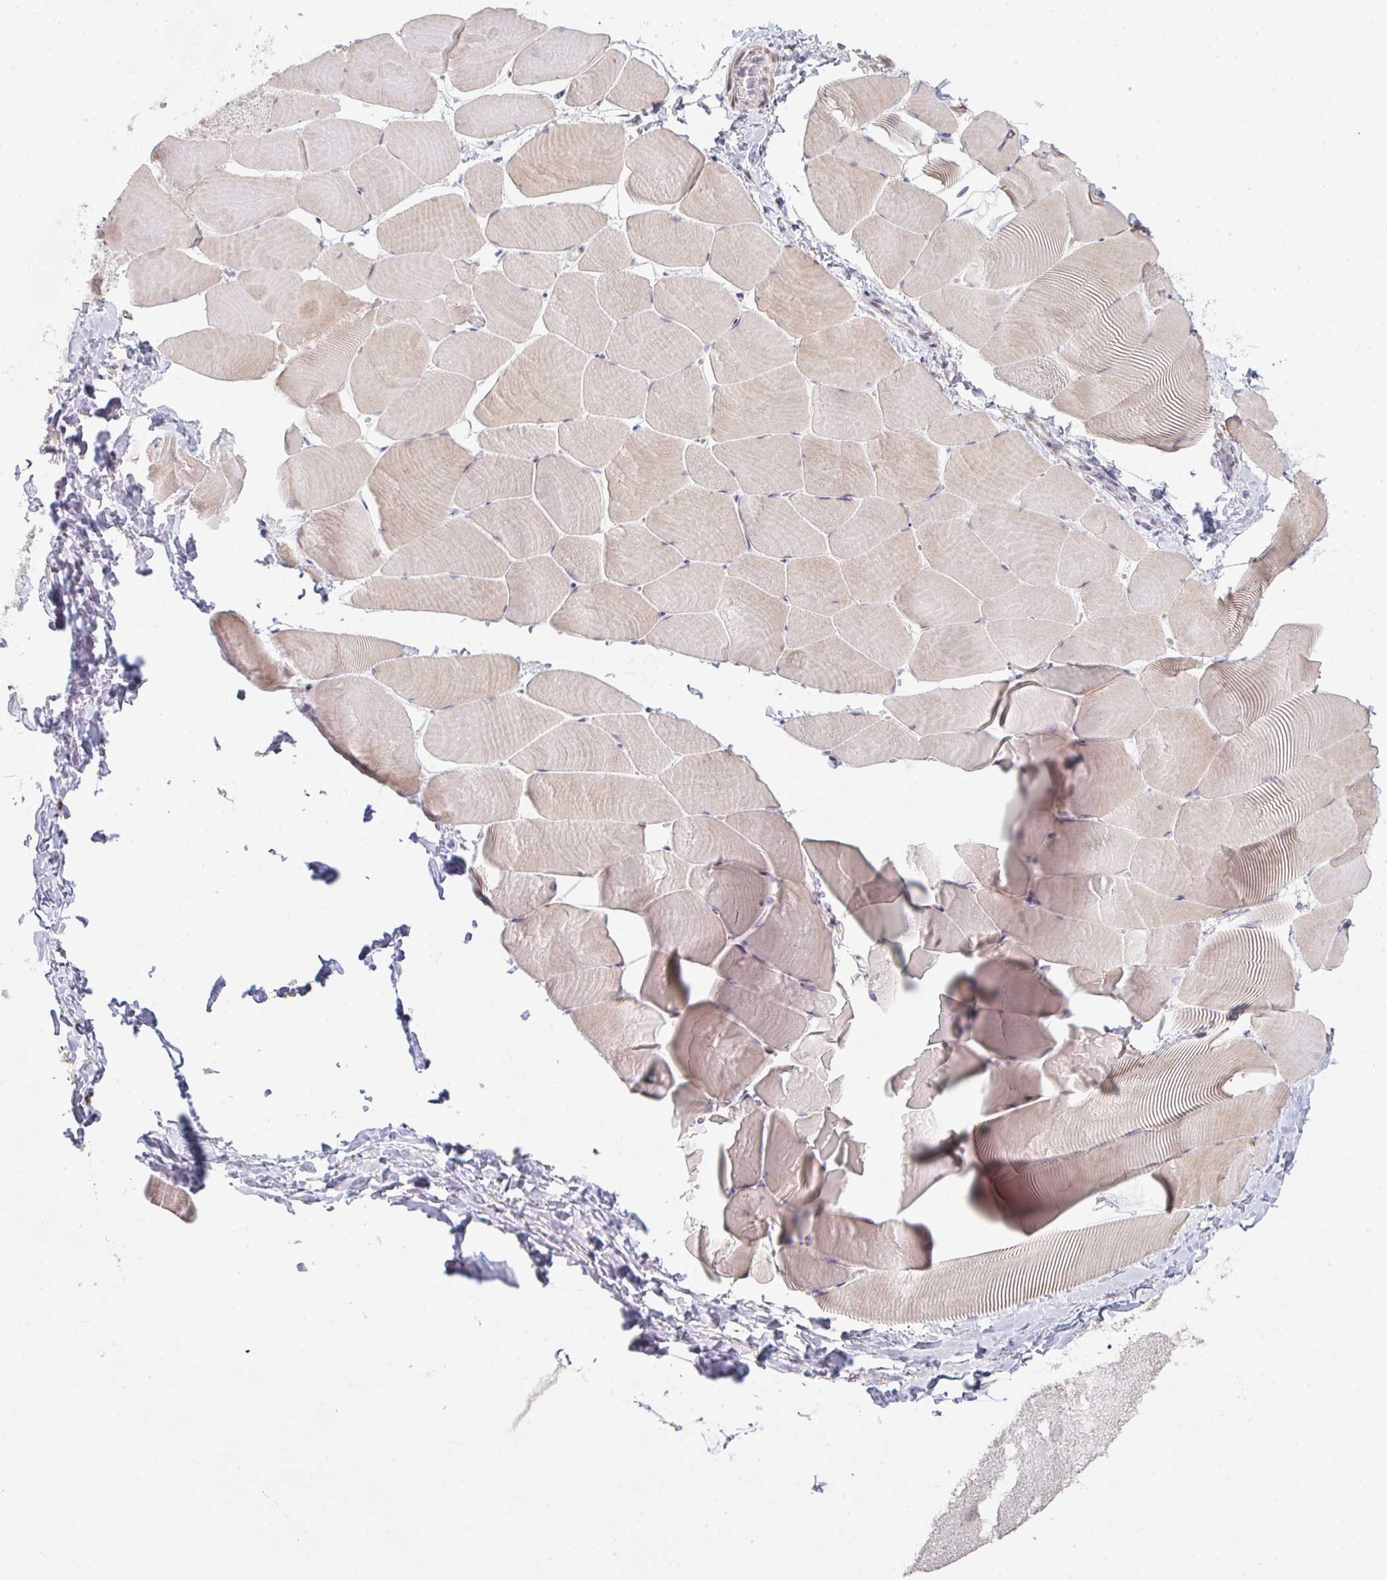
{"staining": {"intensity": "weak", "quantity": ">75%", "location": "cytoplasmic/membranous"}, "tissue": "skeletal muscle", "cell_type": "Myocytes", "image_type": "normal", "snomed": [{"axis": "morphology", "description": "Normal tissue, NOS"}, {"axis": "topography", "description": "Skeletal muscle"}], "caption": "Benign skeletal muscle shows weak cytoplasmic/membranous expression in about >75% of myocytes, visualized by immunohistochemistry.", "gene": "TMEM237", "patient": {"sex": "male", "age": 25}}